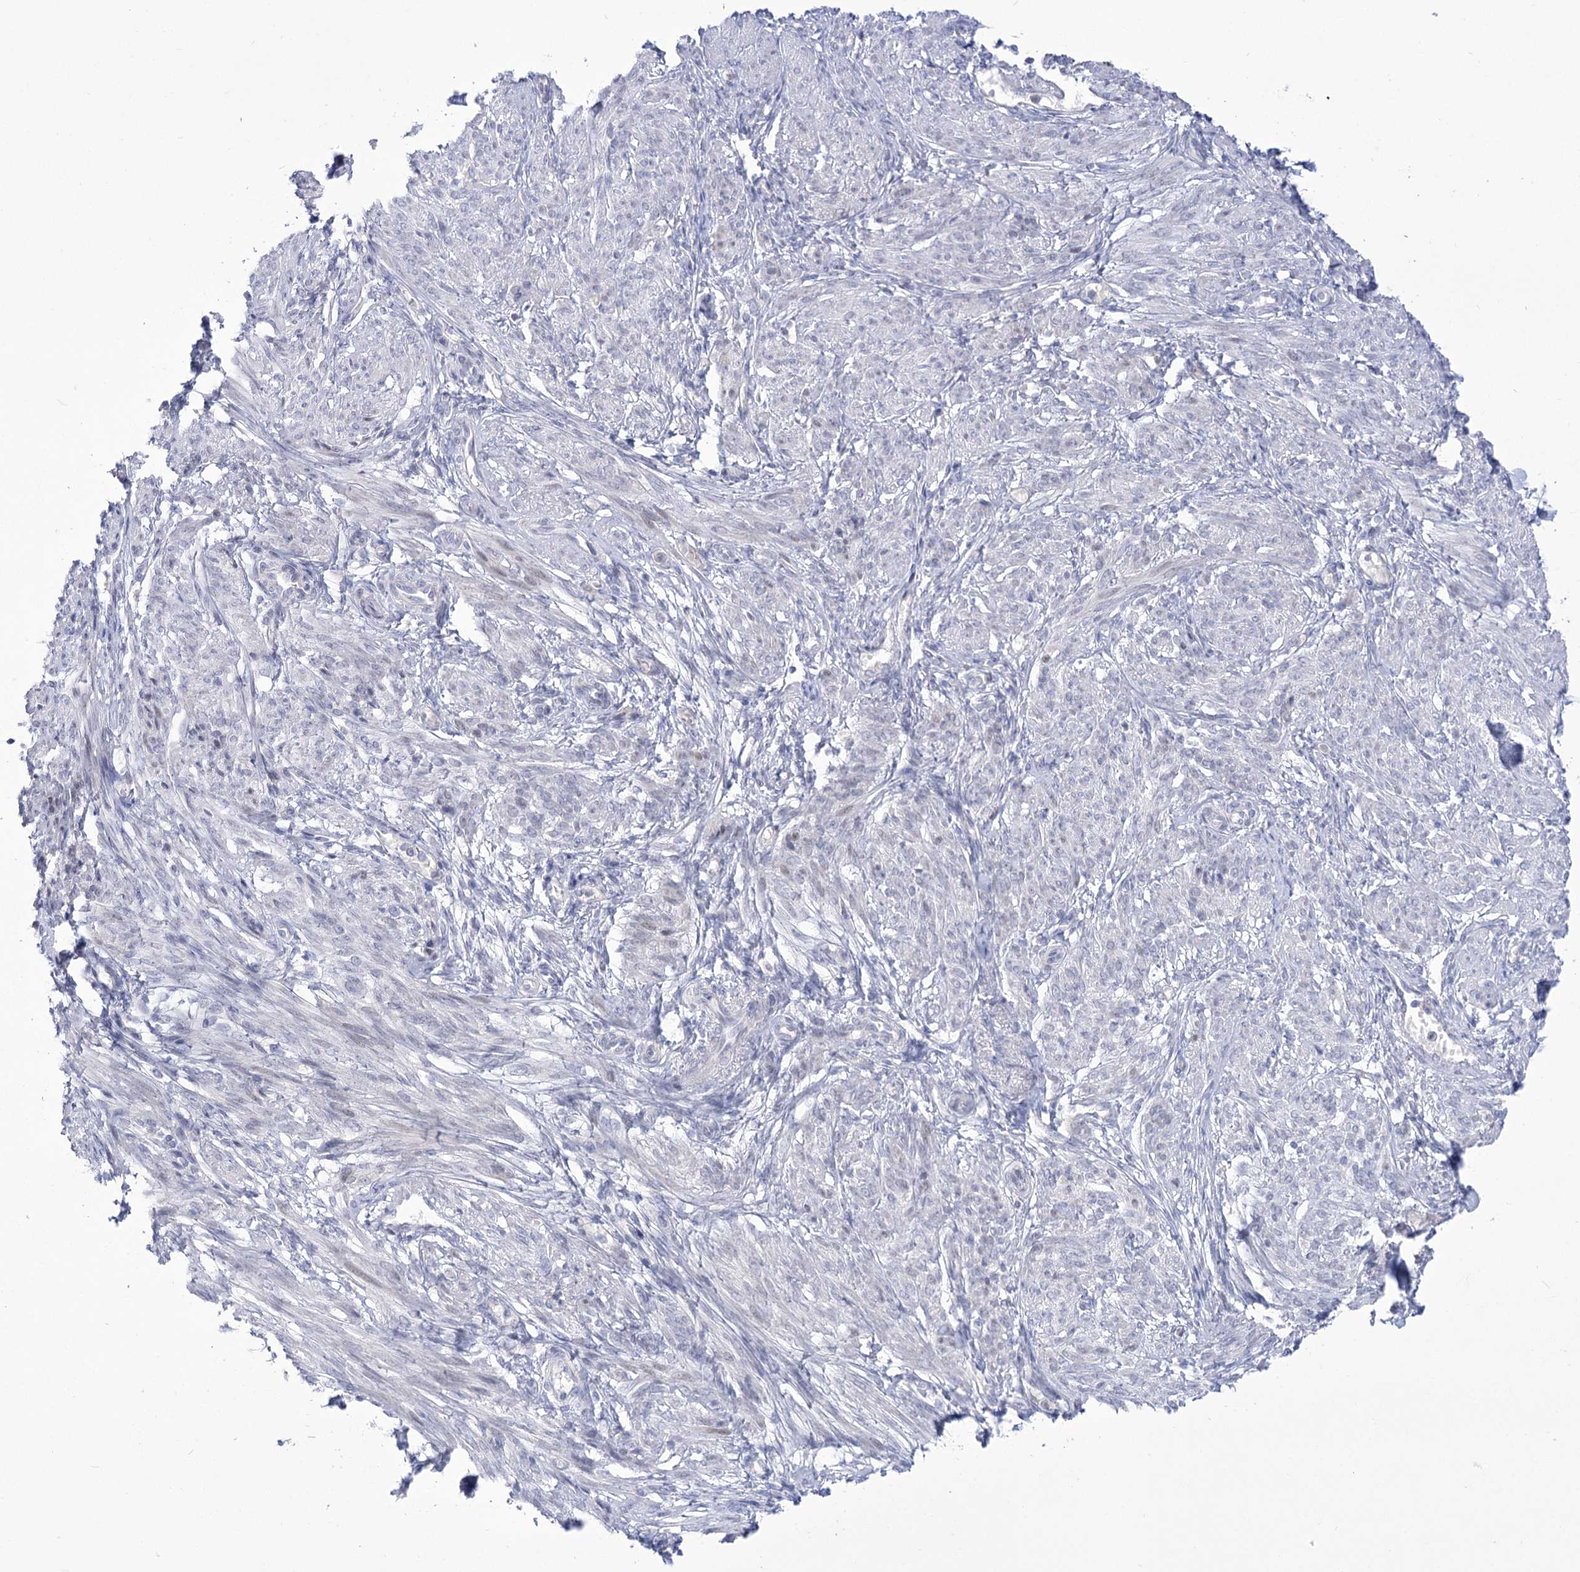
{"staining": {"intensity": "negative", "quantity": "none", "location": "none"}, "tissue": "smooth muscle", "cell_type": "Smooth muscle cells", "image_type": "normal", "snomed": [{"axis": "morphology", "description": "Normal tissue, NOS"}, {"axis": "topography", "description": "Smooth muscle"}], "caption": "Smooth muscle cells show no significant protein staining in normal smooth muscle.", "gene": "BEND7", "patient": {"sex": "female", "age": 39}}